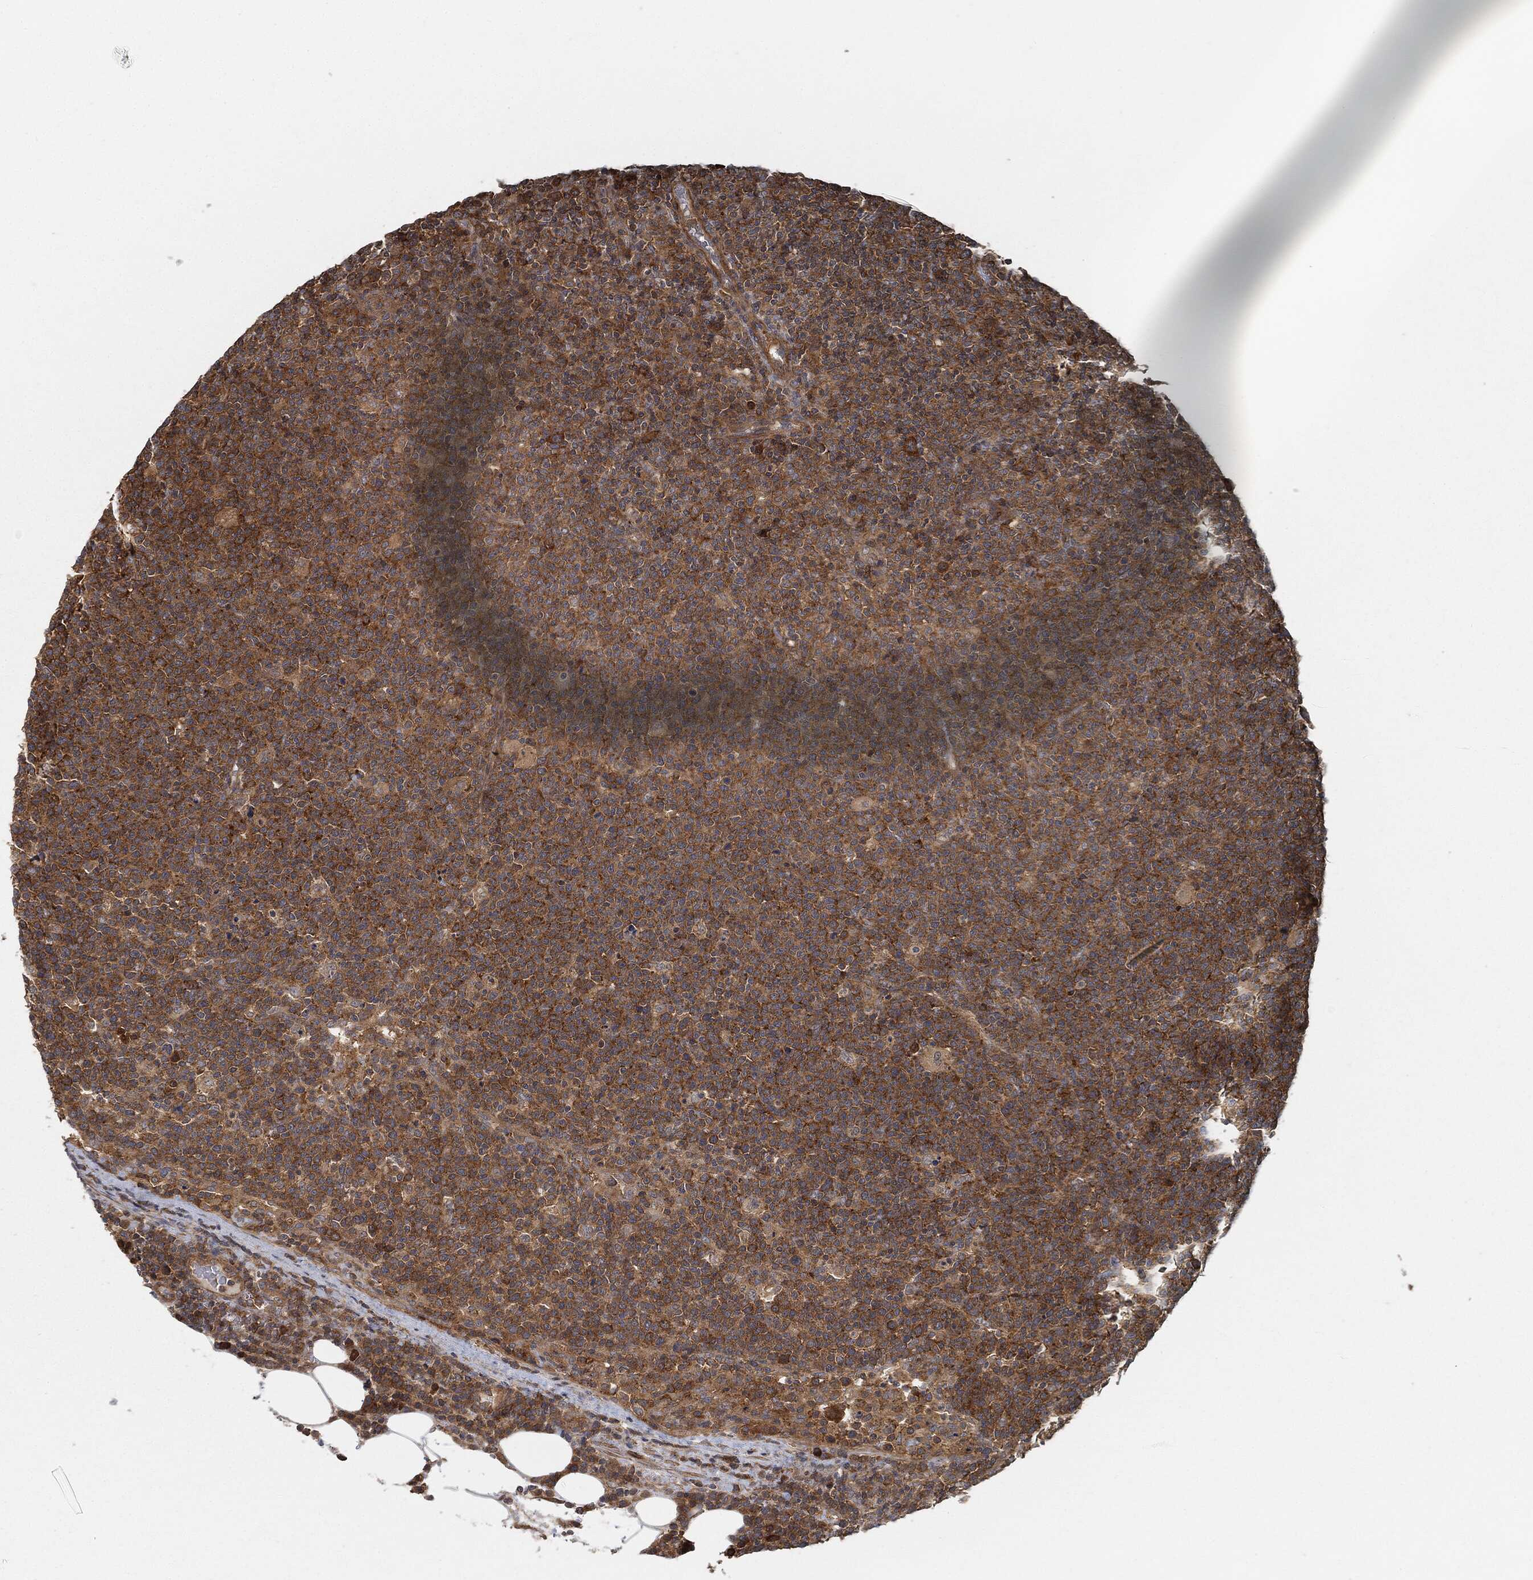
{"staining": {"intensity": "strong", "quantity": "25%-75%", "location": "cytoplasmic/membranous"}, "tissue": "lymphoma", "cell_type": "Tumor cells", "image_type": "cancer", "snomed": [{"axis": "morphology", "description": "Malignant lymphoma, non-Hodgkin's type, High grade"}, {"axis": "topography", "description": "Lymph node"}], "caption": "A micrograph showing strong cytoplasmic/membranous staining in approximately 25%-75% of tumor cells in lymphoma, as visualized by brown immunohistochemical staining.", "gene": "TPT1", "patient": {"sex": "male", "age": 61}}